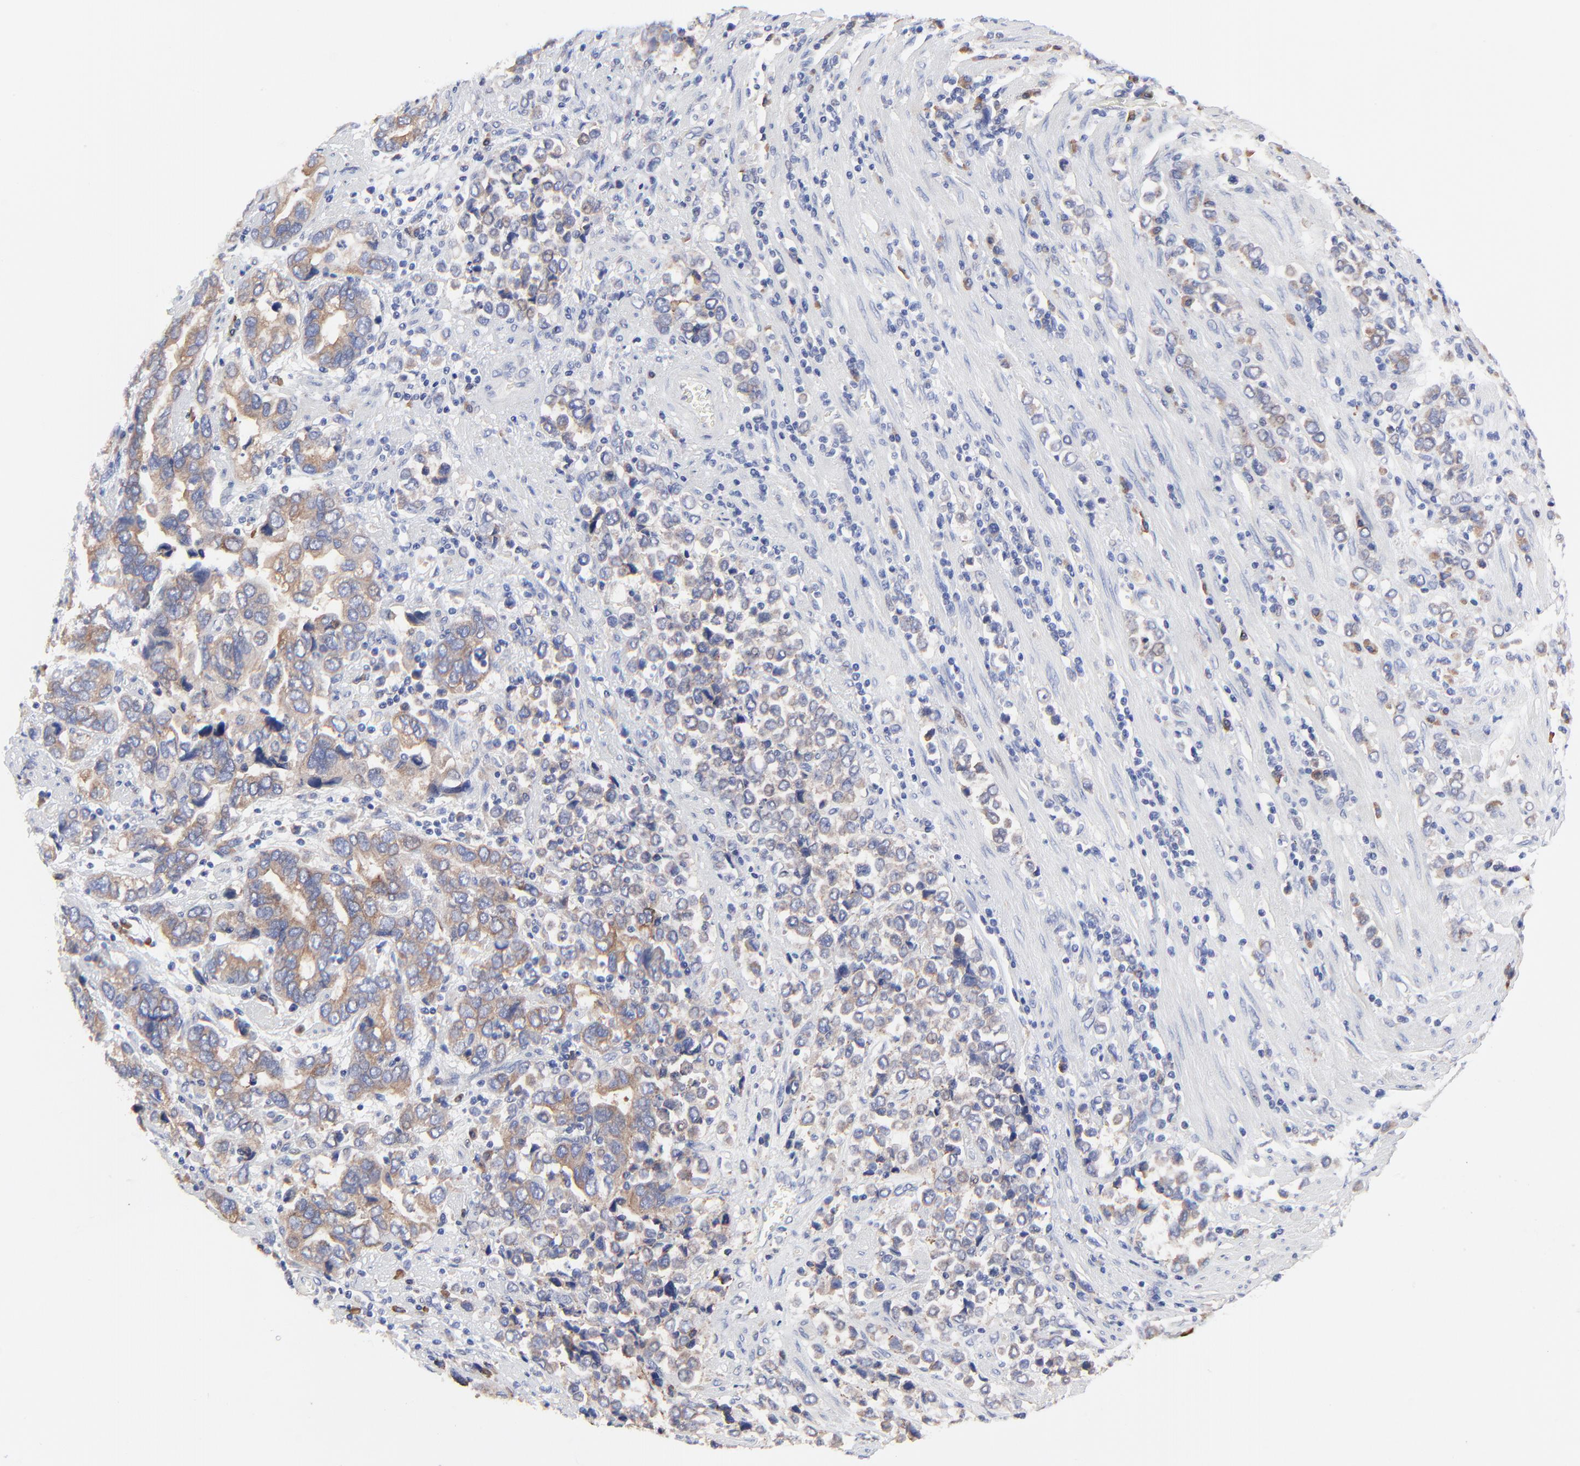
{"staining": {"intensity": "moderate", "quantity": ">75%", "location": "cytoplasmic/membranous"}, "tissue": "stomach cancer", "cell_type": "Tumor cells", "image_type": "cancer", "snomed": [{"axis": "morphology", "description": "Adenocarcinoma, NOS"}, {"axis": "topography", "description": "Stomach, upper"}], "caption": "Protein analysis of stomach cancer (adenocarcinoma) tissue demonstrates moderate cytoplasmic/membranous expression in about >75% of tumor cells. Nuclei are stained in blue.", "gene": "PPFIBP2", "patient": {"sex": "male", "age": 76}}